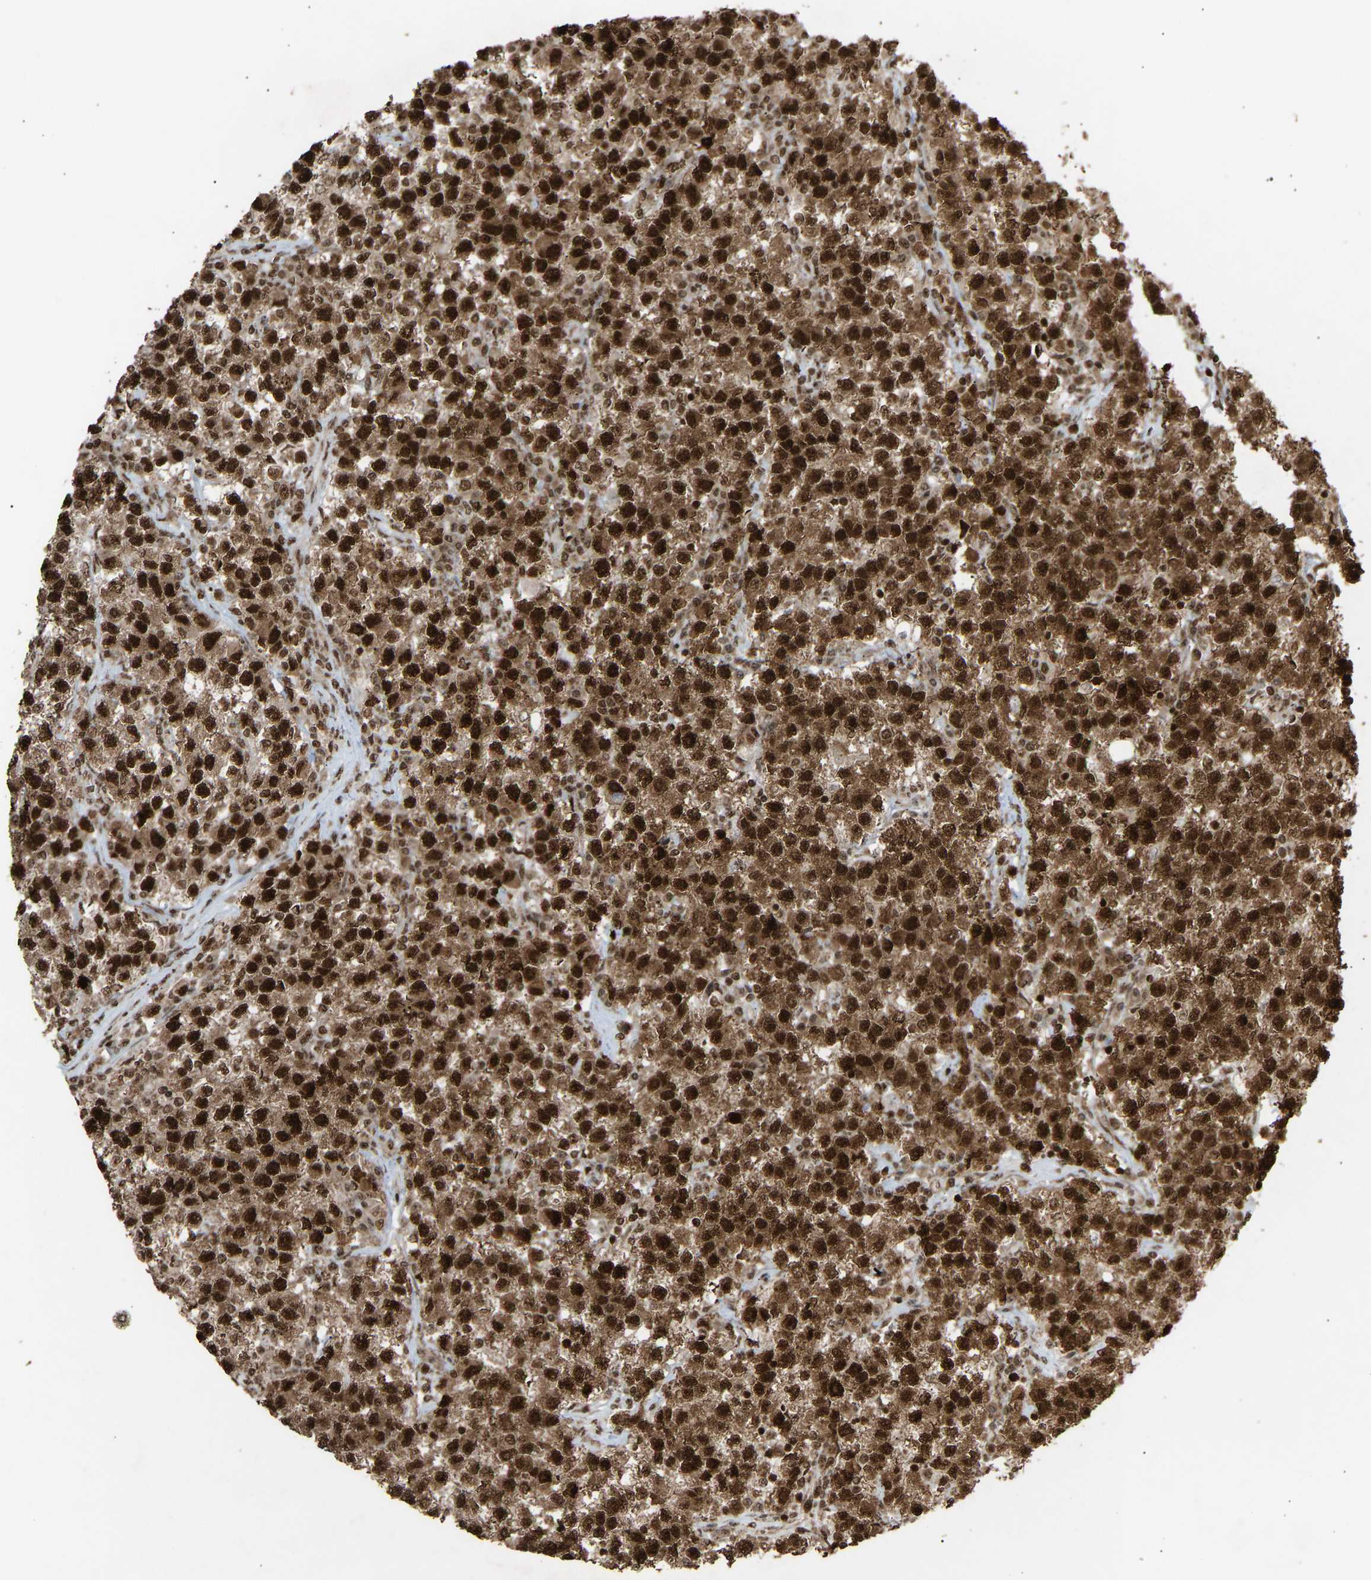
{"staining": {"intensity": "strong", "quantity": ">75%", "location": "cytoplasmic/membranous,nuclear"}, "tissue": "testis cancer", "cell_type": "Tumor cells", "image_type": "cancer", "snomed": [{"axis": "morphology", "description": "Seminoma, NOS"}, {"axis": "topography", "description": "Testis"}], "caption": "Testis cancer (seminoma) stained for a protein reveals strong cytoplasmic/membranous and nuclear positivity in tumor cells. The staining is performed using DAB brown chromogen to label protein expression. The nuclei are counter-stained blue using hematoxylin.", "gene": "ALYREF", "patient": {"sex": "male", "age": 22}}